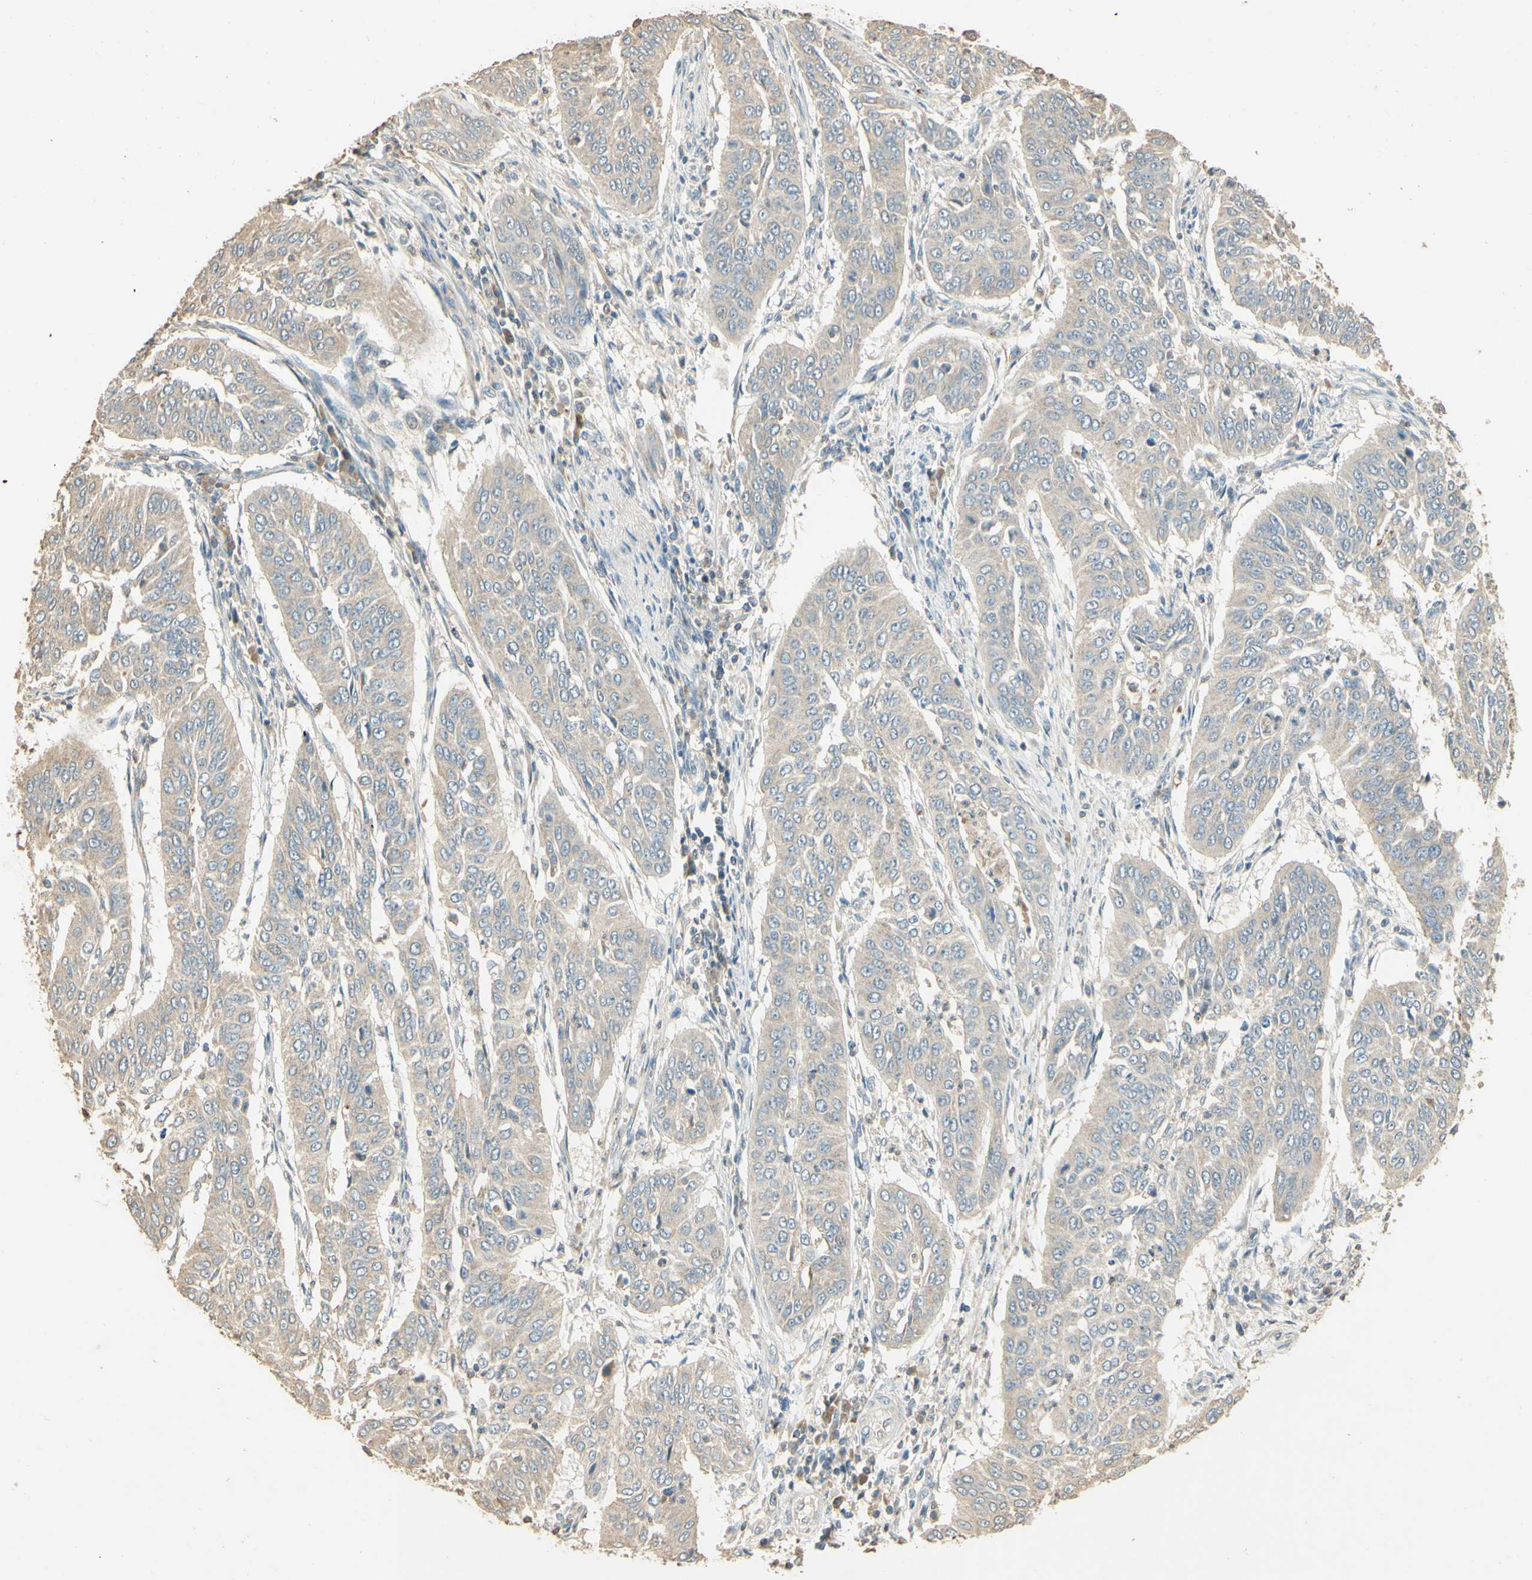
{"staining": {"intensity": "weak", "quantity": ">75%", "location": "cytoplasmic/membranous"}, "tissue": "cervical cancer", "cell_type": "Tumor cells", "image_type": "cancer", "snomed": [{"axis": "morphology", "description": "Normal tissue, NOS"}, {"axis": "morphology", "description": "Squamous cell carcinoma, NOS"}, {"axis": "topography", "description": "Cervix"}], "caption": "Immunohistochemical staining of human cervical cancer demonstrates low levels of weak cytoplasmic/membranous protein staining in about >75% of tumor cells.", "gene": "UXS1", "patient": {"sex": "female", "age": 39}}